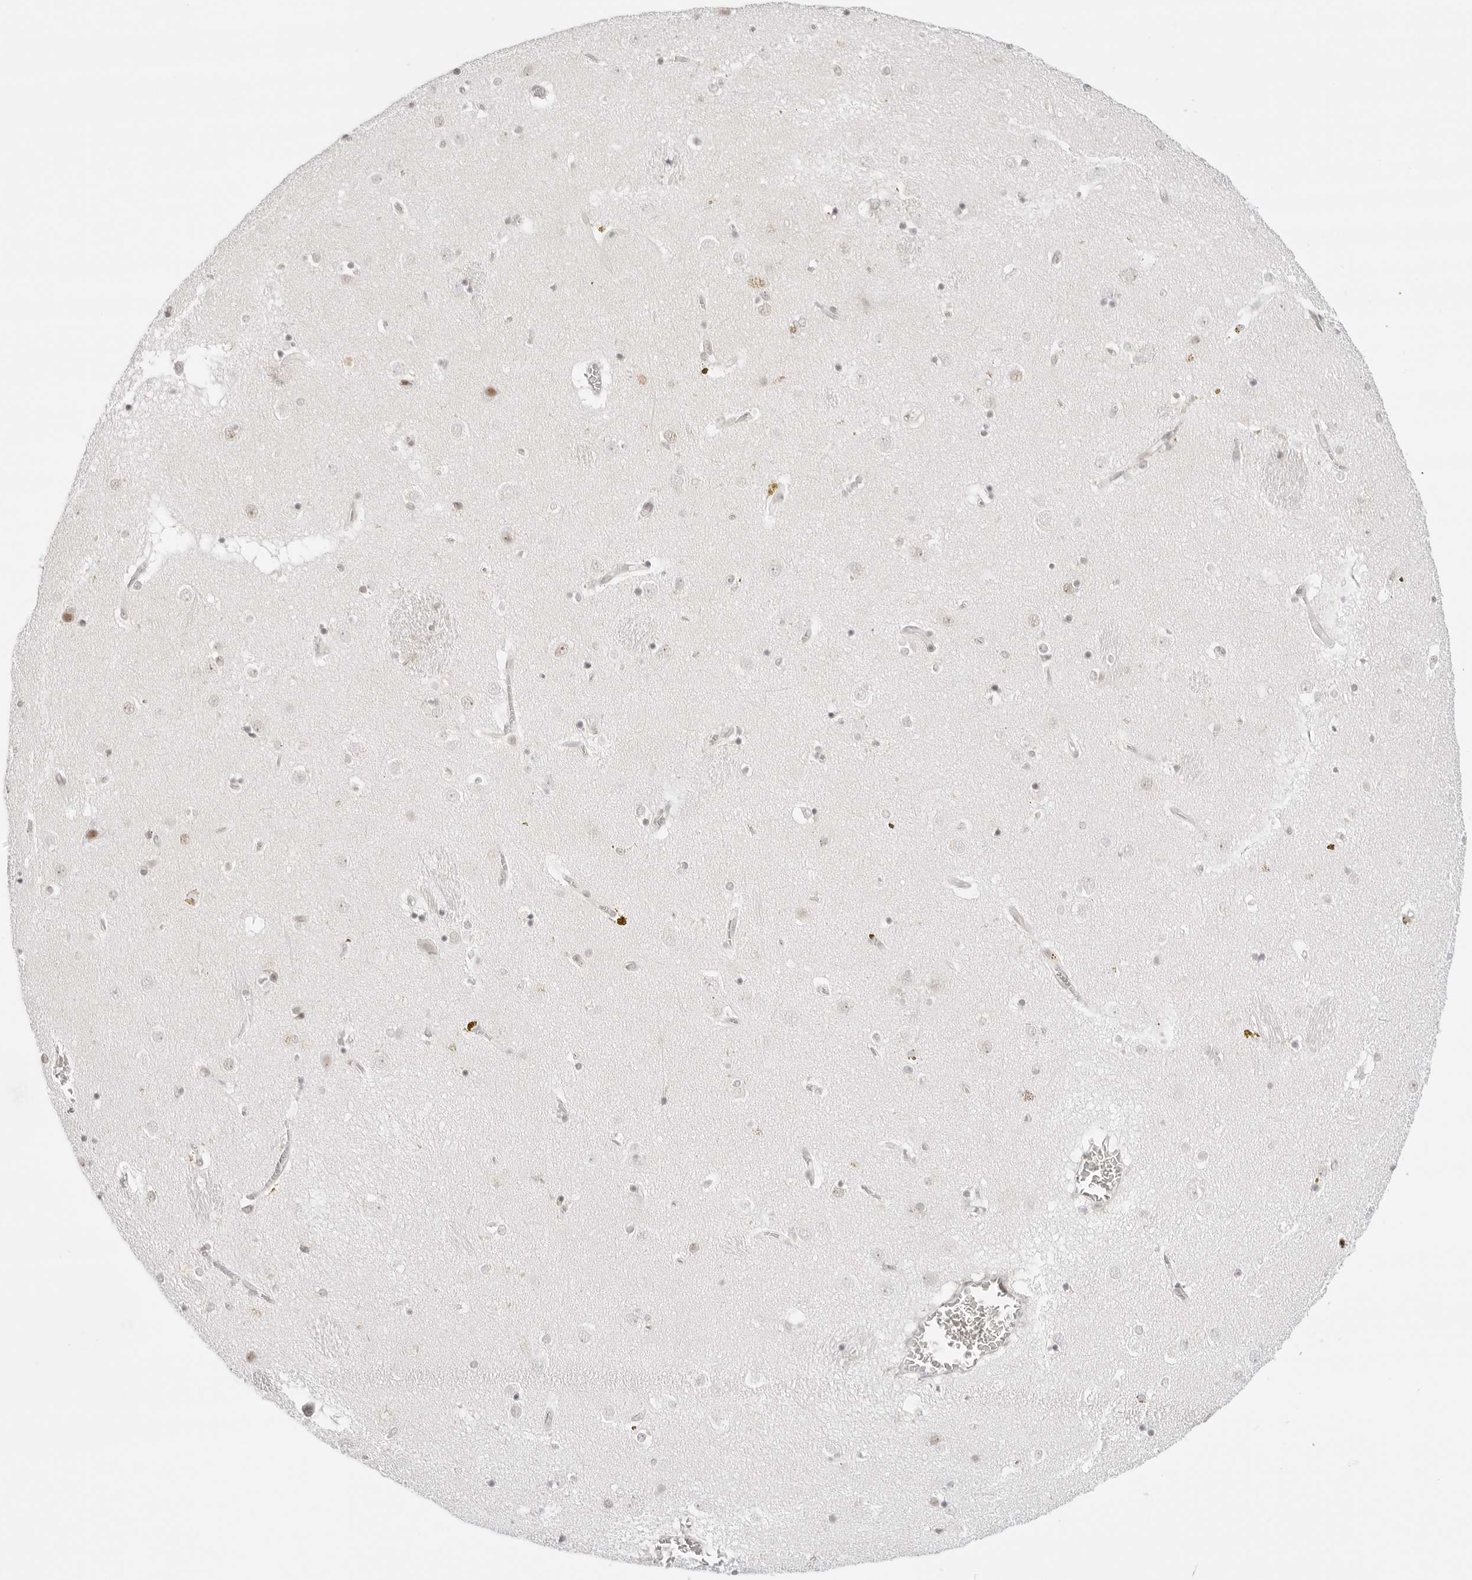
{"staining": {"intensity": "negative", "quantity": "none", "location": "none"}, "tissue": "caudate", "cell_type": "Glial cells", "image_type": "normal", "snomed": [{"axis": "morphology", "description": "Normal tissue, NOS"}, {"axis": "topography", "description": "Lateral ventricle wall"}], "caption": "Normal caudate was stained to show a protein in brown. There is no significant expression in glial cells.", "gene": "TCIM", "patient": {"sex": "male", "age": 70}}